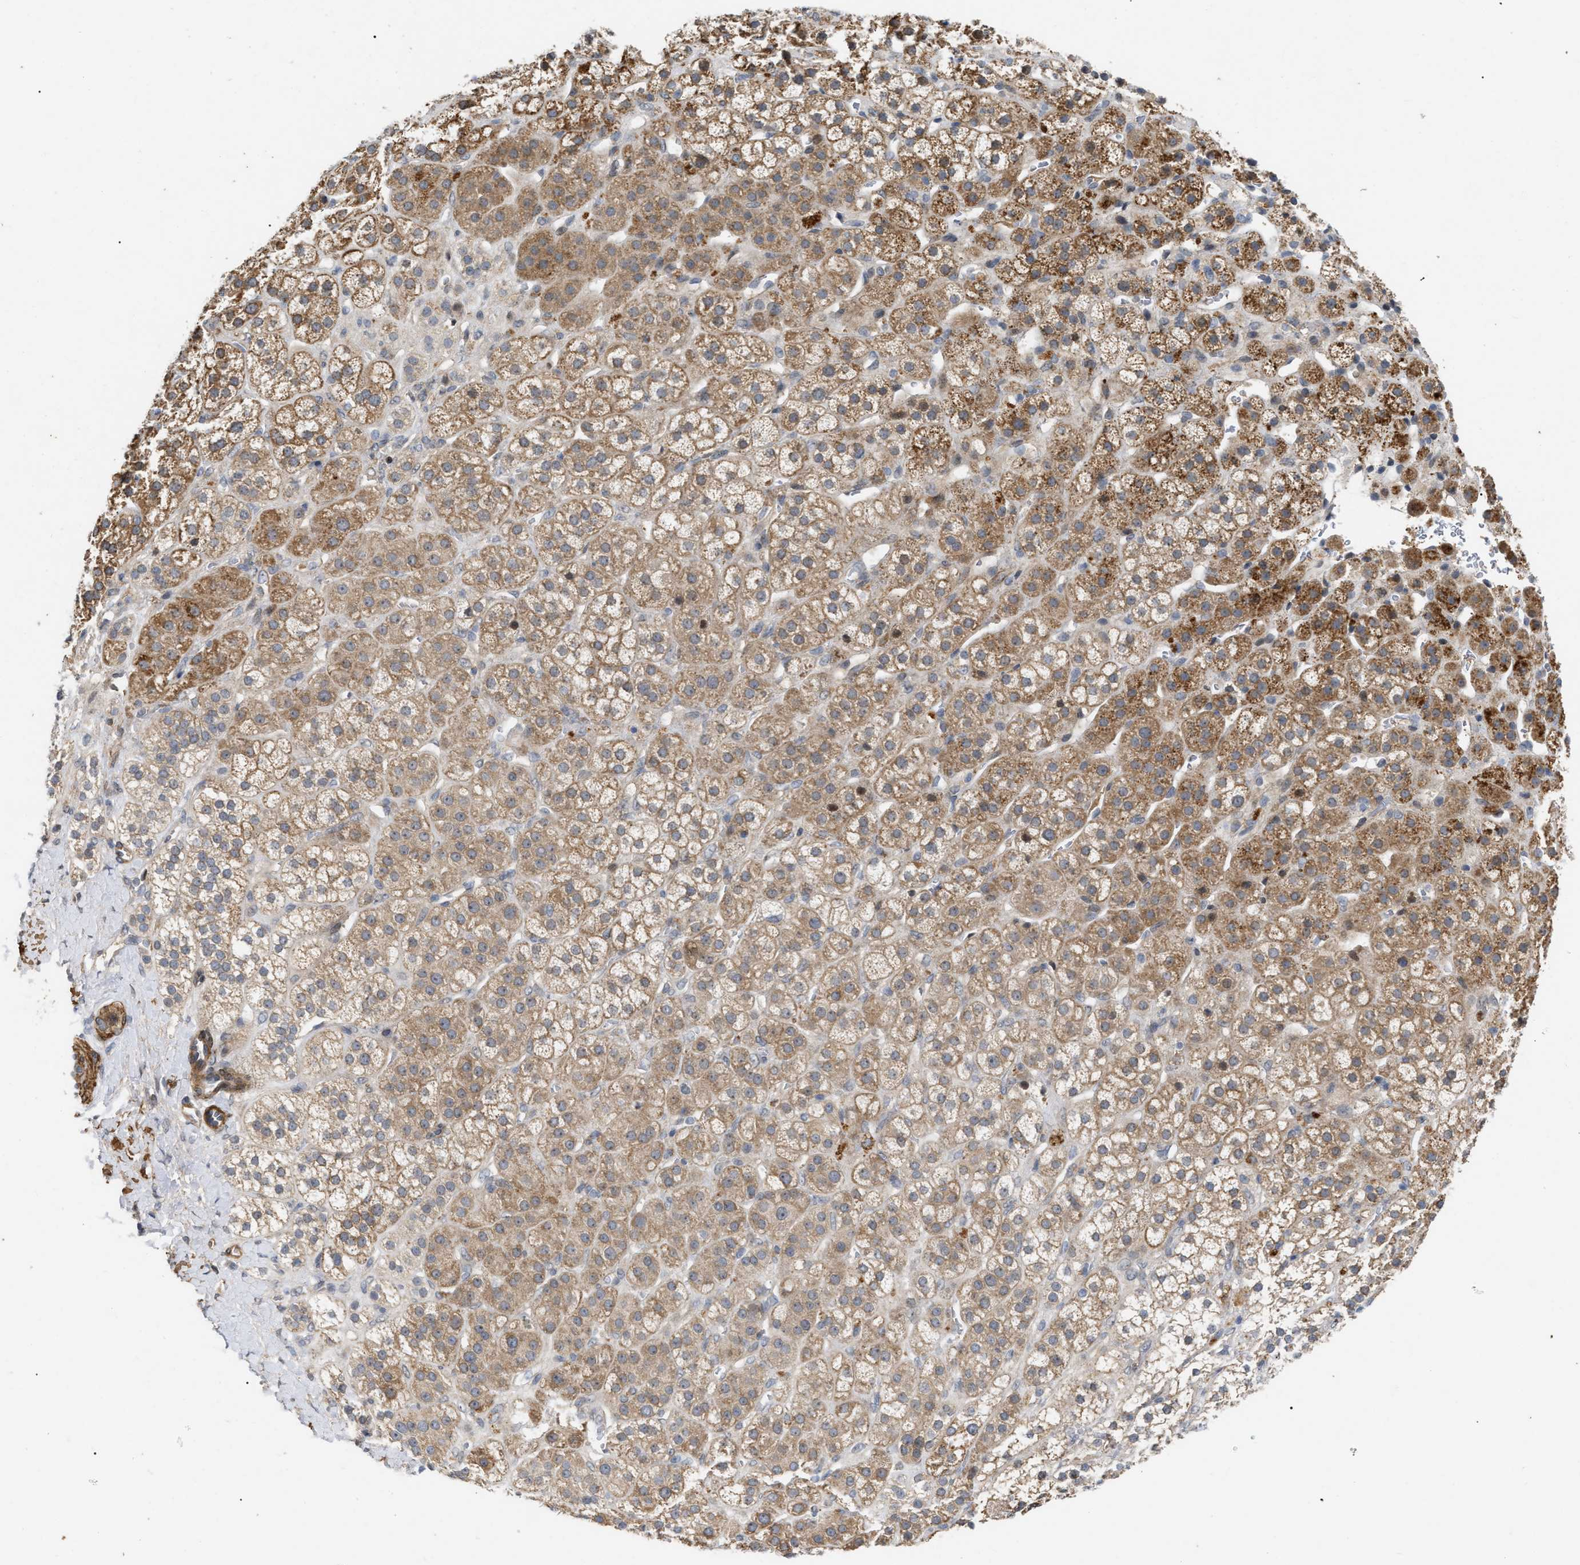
{"staining": {"intensity": "moderate", "quantity": ">75%", "location": "cytoplasmic/membranous"}, "tissue": "adrenal gland", "cell_type": "Glandular cells", "image_type": "normal", "snomed": [{"axis": "morphology", "description": "Normal tissue, NOS"}, {"axis": "topography", "description": "Adrenal gland"}], "caption": "High-magnification brightfield microscopy of benign adrenal gland stained with DAB (brown) and counterstained with hematoxylin (blue). glandular cells exhibit moderate cytoplasmic/membranous staining is present in approximately>75% of cells.", "gene": "ST6GALNAC6", "patient": {"sex": "male", "age": 56}}